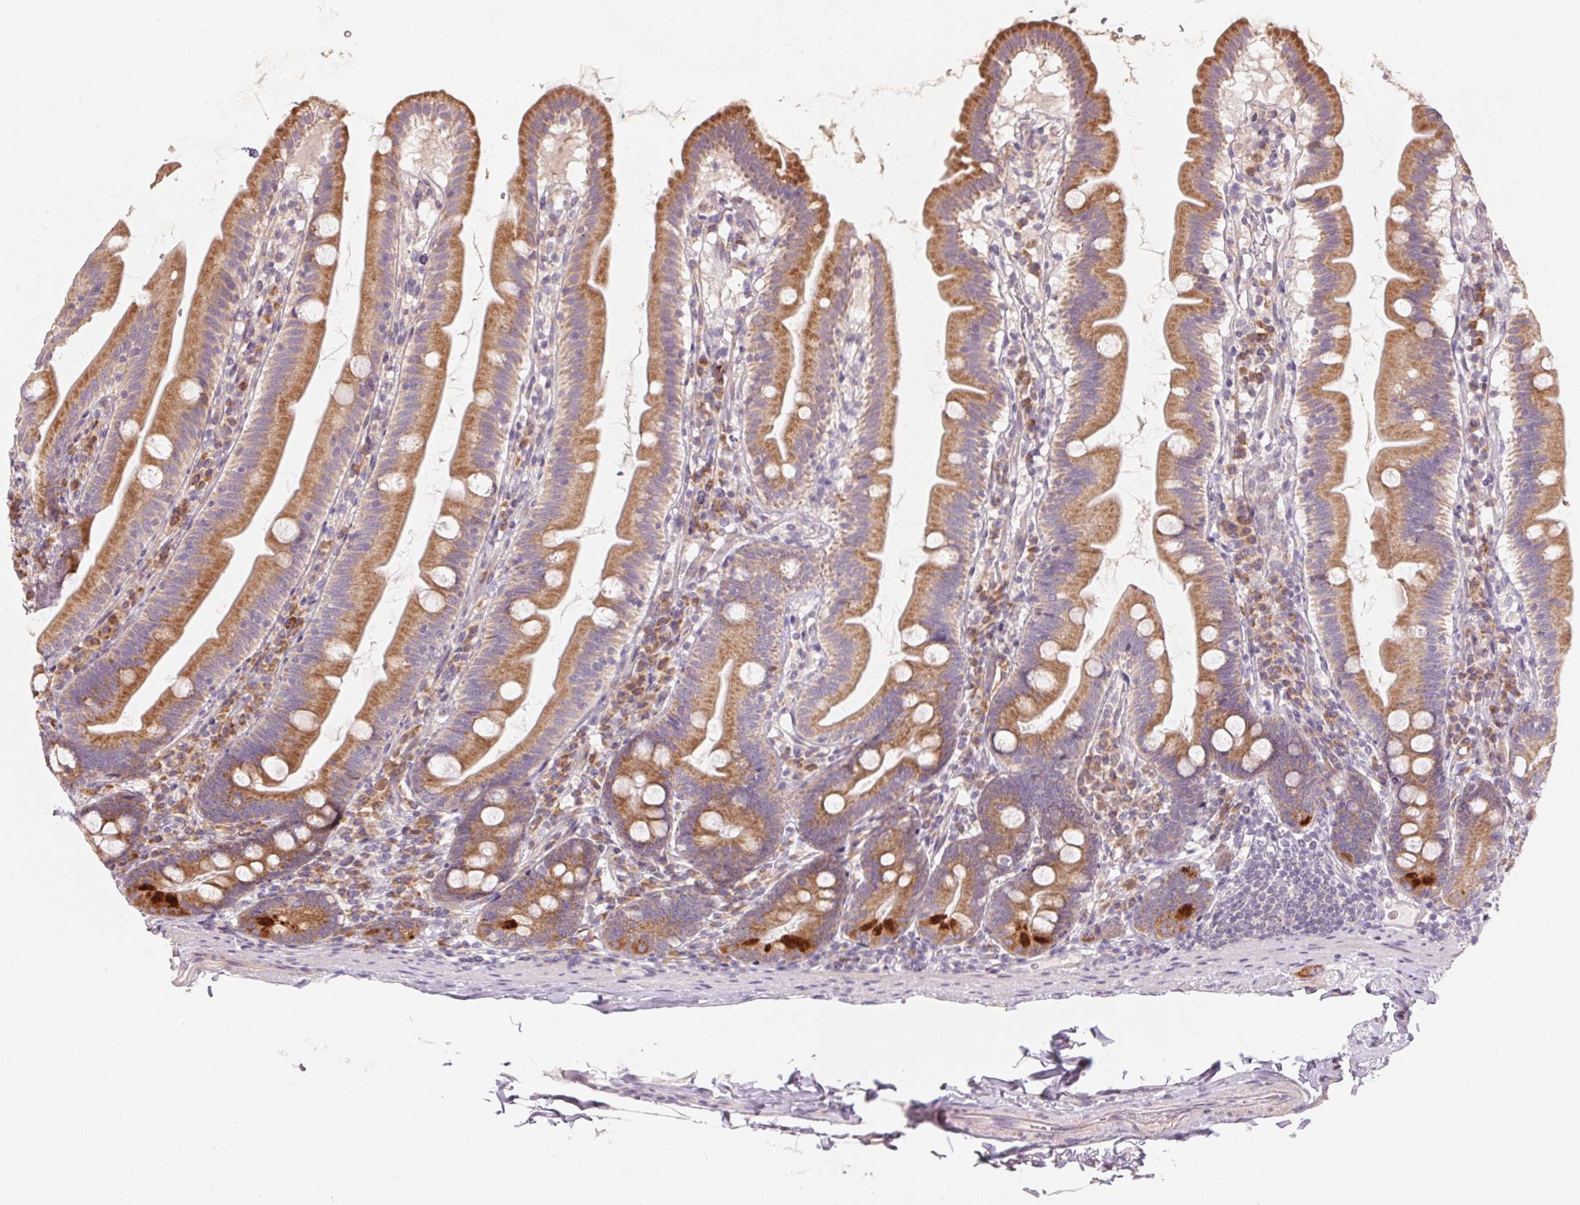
{"staining": {"intensity": "moderate", "quantity": ">75%", "location": "cytoplasmic/membranous"}, "tissue": "duodenum", "cell_type": "Glandular cells", "image_type": "normal", "snomed": [{"axis": "morphology", "description": "Normal tissue, NOS"}, {"axis": "topography", "description": "Duodenum"}], "caption": "The image exhibits immunohistochemical staining of benign duodenum. There is moderate cytoplasmic/membranous staining is identified in approximately >75% of glandular cells. (Stains: DAB (3,3'-diaminobenzidine) in brown, nuclei in blue, Microscopy: brightfield microscopy at high magnification).", "gene": "BLOC1S2", "patient": {"sex": "female", "age": 67}}